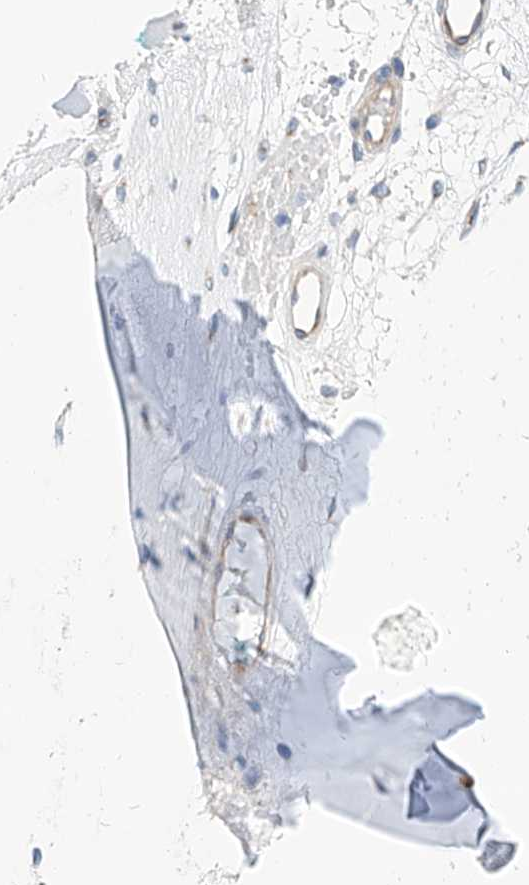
{"staining": {"intensity": "weak", "quantity": "25%-75%", "location": "cytoplasmic/membranous"}, "tissue": "adipose tissue", "cell_type": "Adipocytes", "image_type": "normal", "snomed": [{"axis": "morphology", "description": "Normal tissue, NOS"}, {"axis": "morphology", "description": "Basal cell carcinoma"}, {"axis": "topography", "description": "Cartilage tissue"}, {"axis": "topography", "description": "Nasopharynx"}, {"axis": "topography", "description": "Oral tissue"}], "caption": "Immunohistochemical staining of normal adipose tissue displays low levels of weak cytoplasmic/membranous staining in approximately 25%-75% of adipocytes. Nuclei are stained in blue.", "gene": "SLC22A7", "patient": {"sex": "female", "age": 77}}